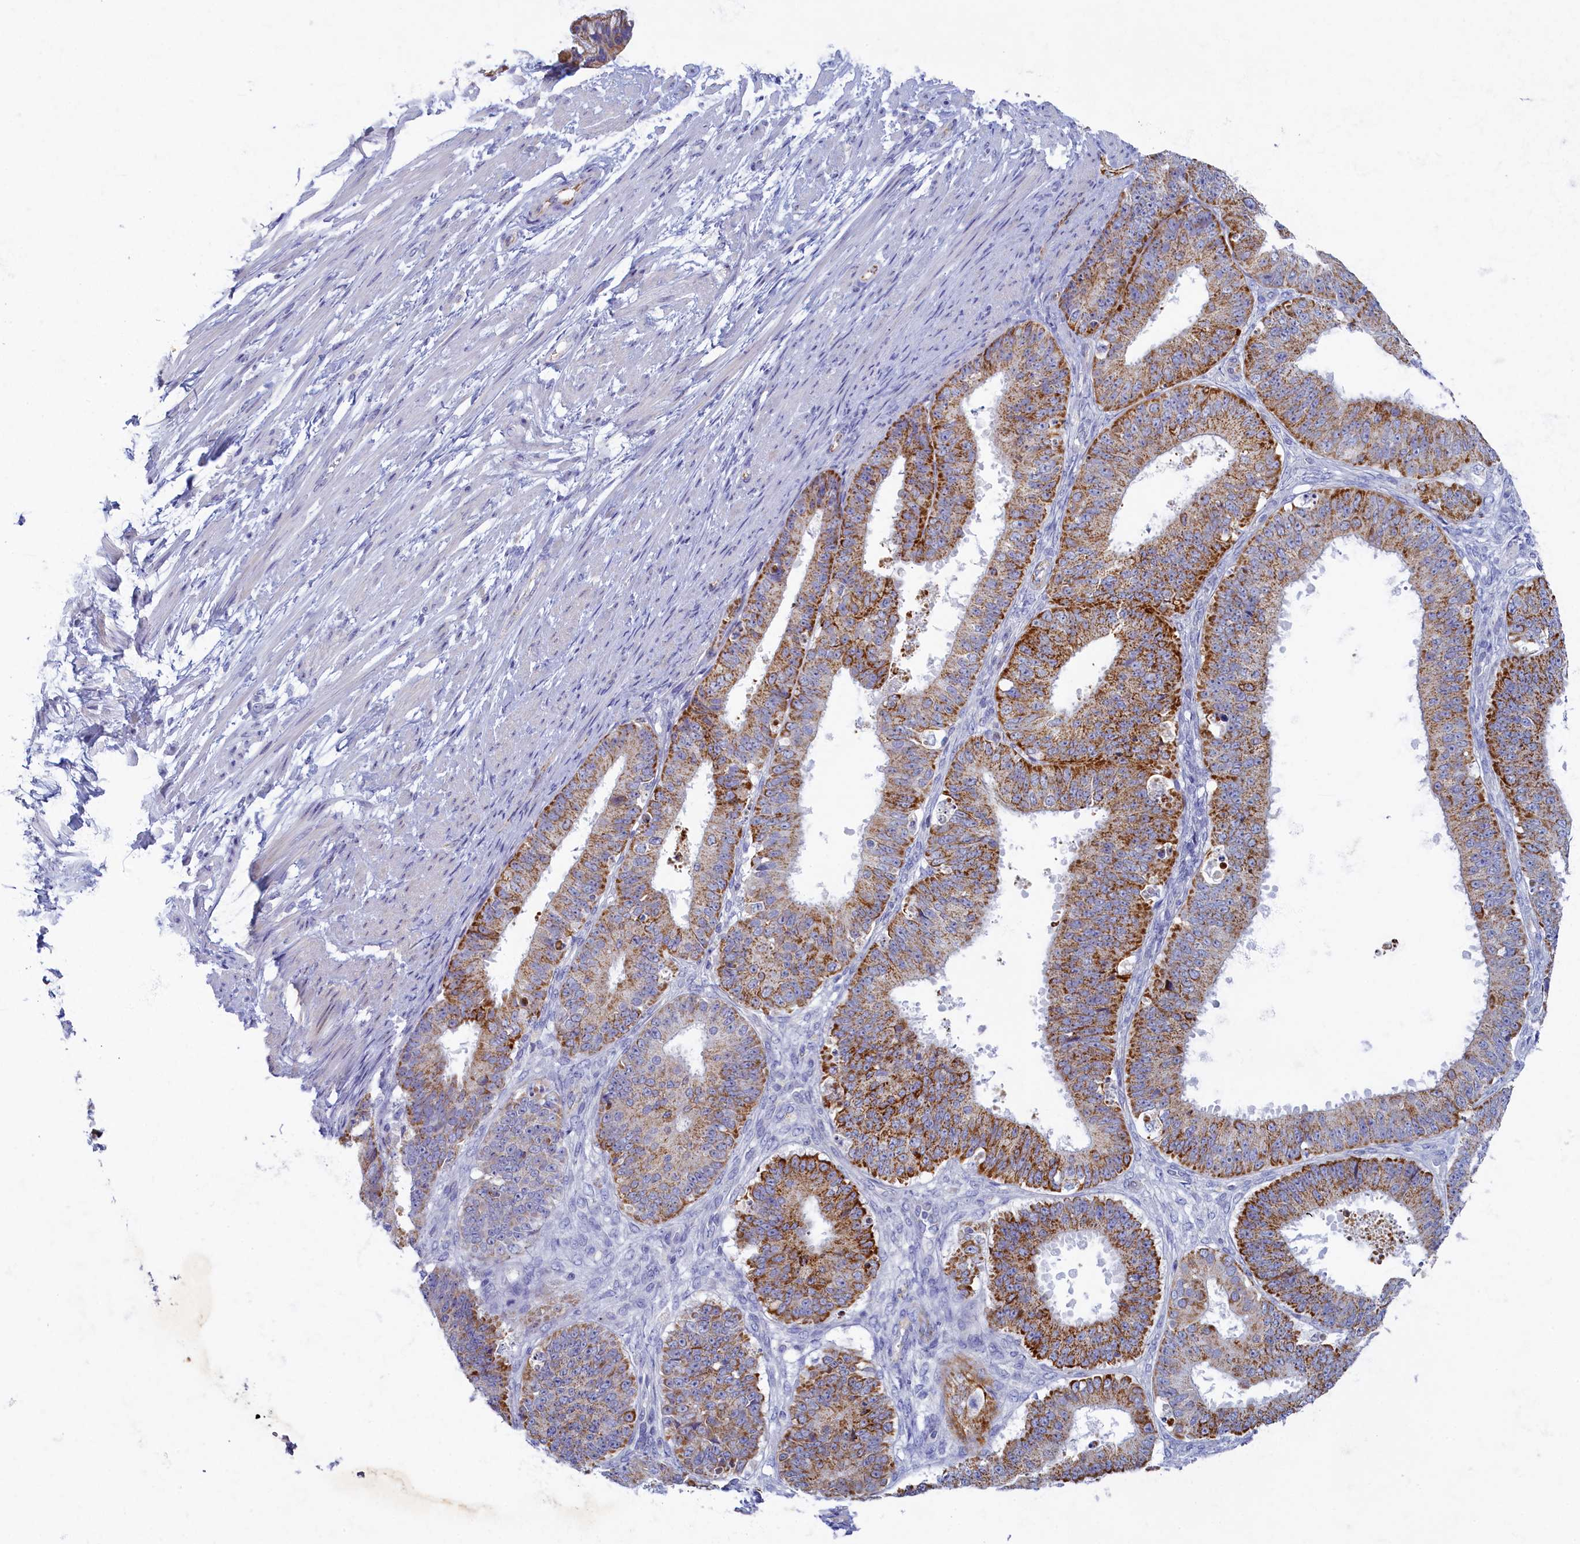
{"staining": {"intensity": "strong", "quantity": ">75%", "location": "cytoplasmic/membranous"}, "tissue": "ovarian cancer", "cell_type": "Tumor cells", "image_type": "cancer", "snomed": [{"axis": "morphology", "description": "Carcinoma, endometroid"}, {"axis": "topography", "description": "Appendix"}, {"axis": "topography", "description": "Ovary"}], "caption": "Protein staining of ovarian endometroid carcinoma tissue demonstrates strong cytoplasmic/membranous staining in approximately >75% of tumor cells.", "gene": "OCIAD2", "patient": {"sex": "female", "age": 42}}